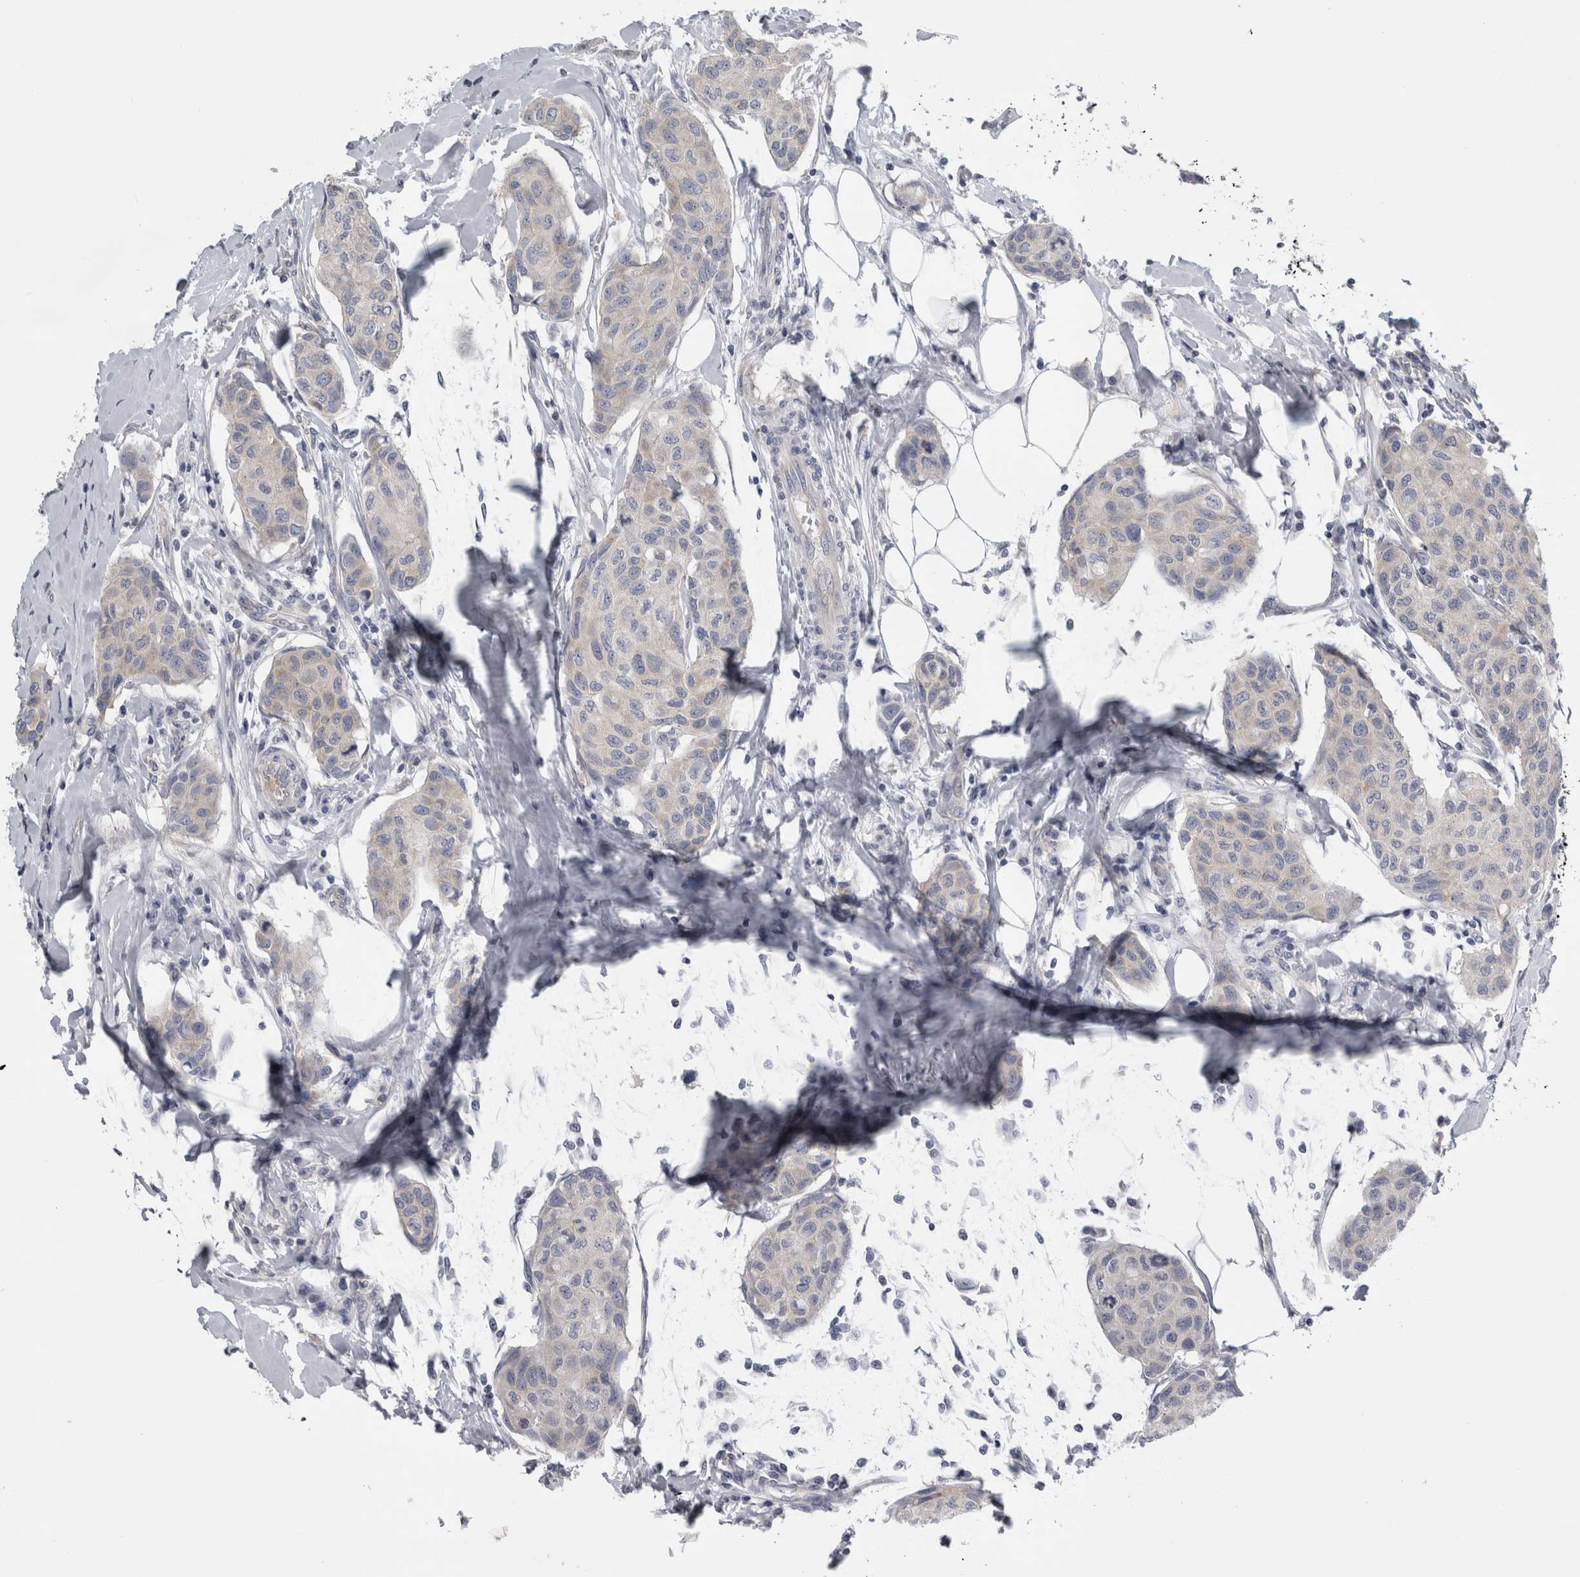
{"staining": {"intensity": "negative", "quantity": "none", "location": "none"}, "tissue": "breast cancer", "cell_type": "Tumor cells", "image_type": "cancer", "snomed": [{"axis": "morphology", "description": "Duct carcinoma"}, {"axis": "topography", "description": "Breast"}], "caption": "An image of human breast cancer (infiltrating ductal carcinoma) is negative for staining in tumor cells. (DAB IHC visualized using brightfield microscopy, high magnification).", "gene": "PRRC2C", "patient": {"sex": "female", "age": 80}}